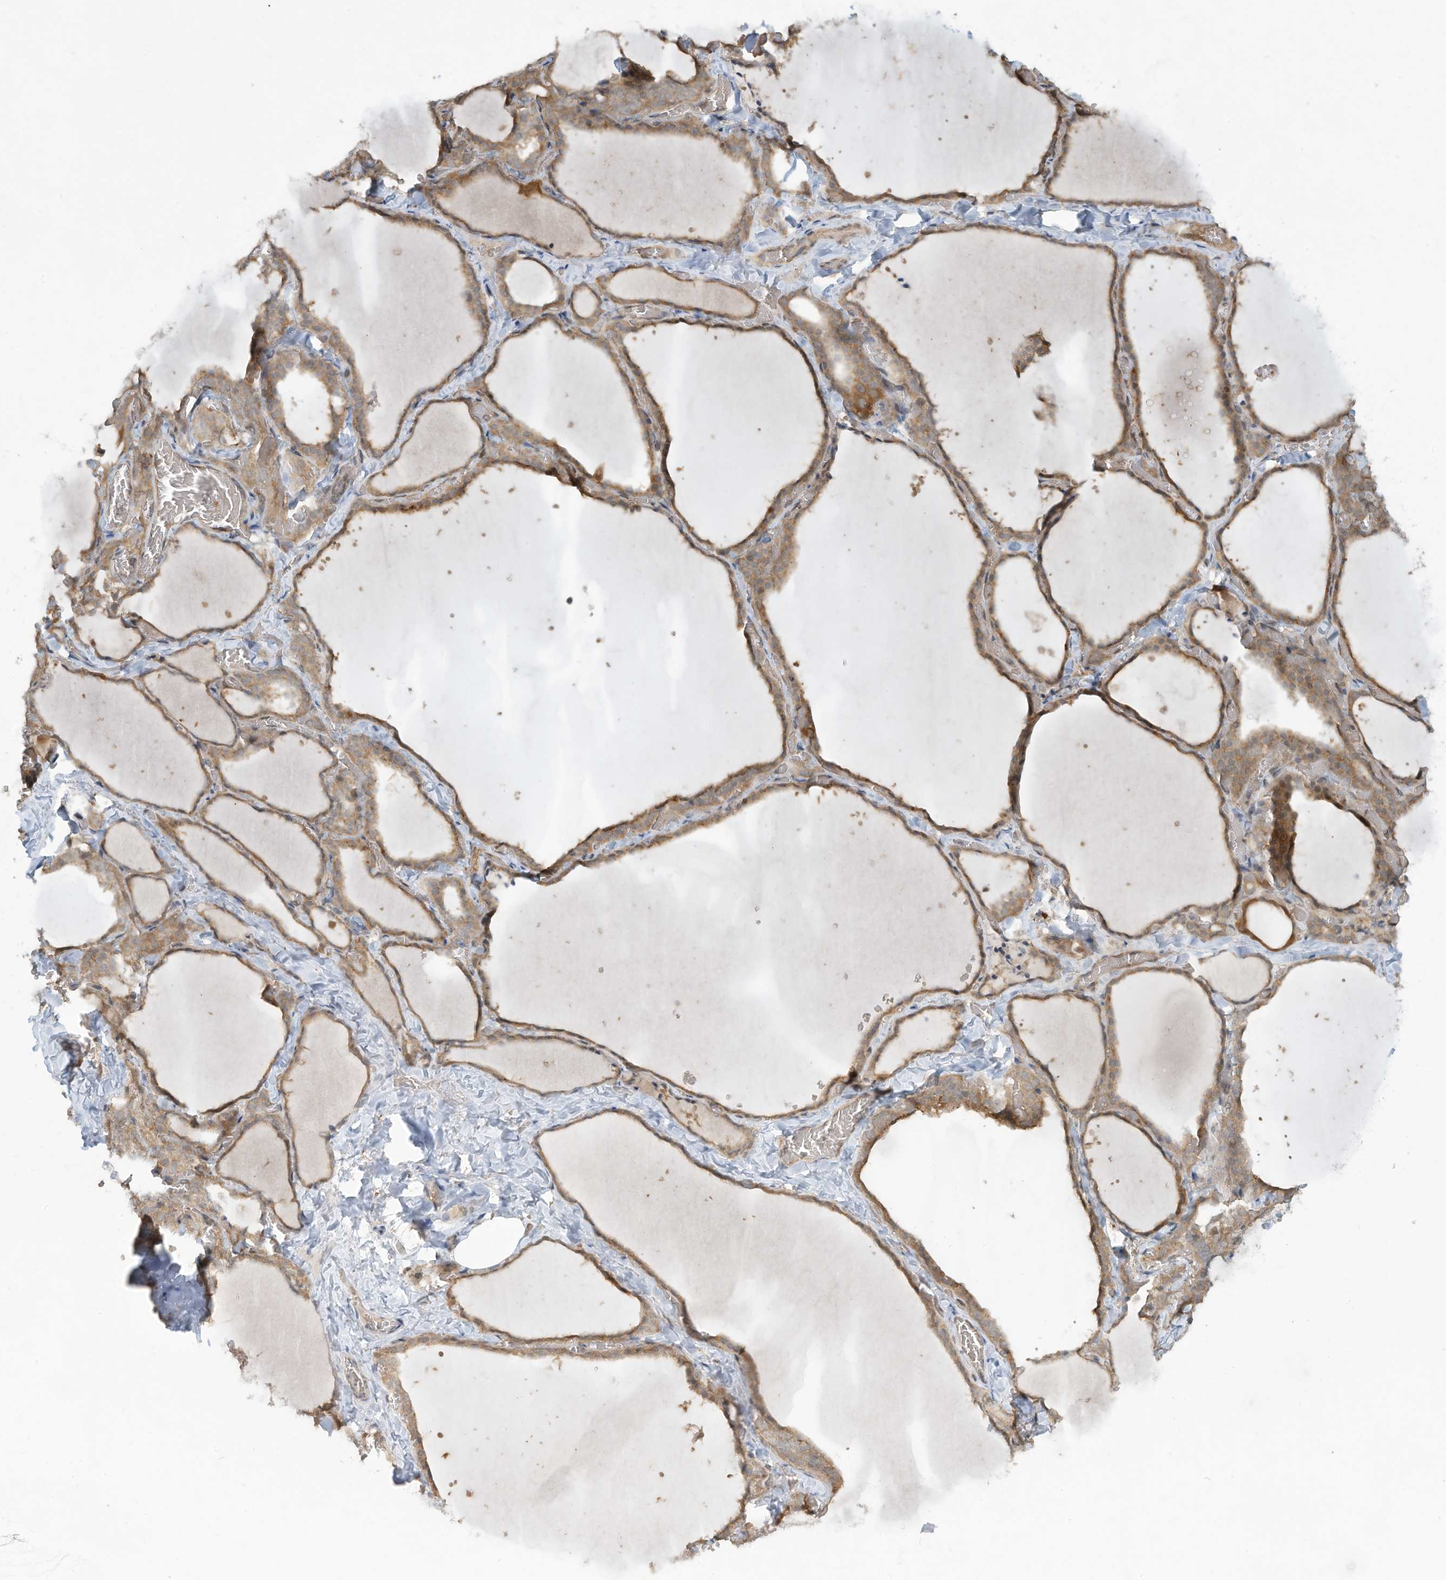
{"staining": {"intensity": "moderate", "quantity": ">75%", "location": "cytoplasmic/membranous"}, "tissue": "thyroid gland", "cell_type": "Glandular cells", "image_type": "normal", "snomed": [{"axis": "morphology", "description": "Normal tissue, NOS"}, {"axis": "topography", "description": "Thyroid gland"}], "caption": "Thyroid gland was stained to show a protein in brown. There is medium levels of moderate cytoplasmic/membranous expression in approximately >75% of glandular cells. The staining is performed using DAB brown chromogen to label protein expression. The nuclei are counter-stained blue using hematoxylin.", "gene": "ERI2", "patient": {"sex": "female", "age": 22}}